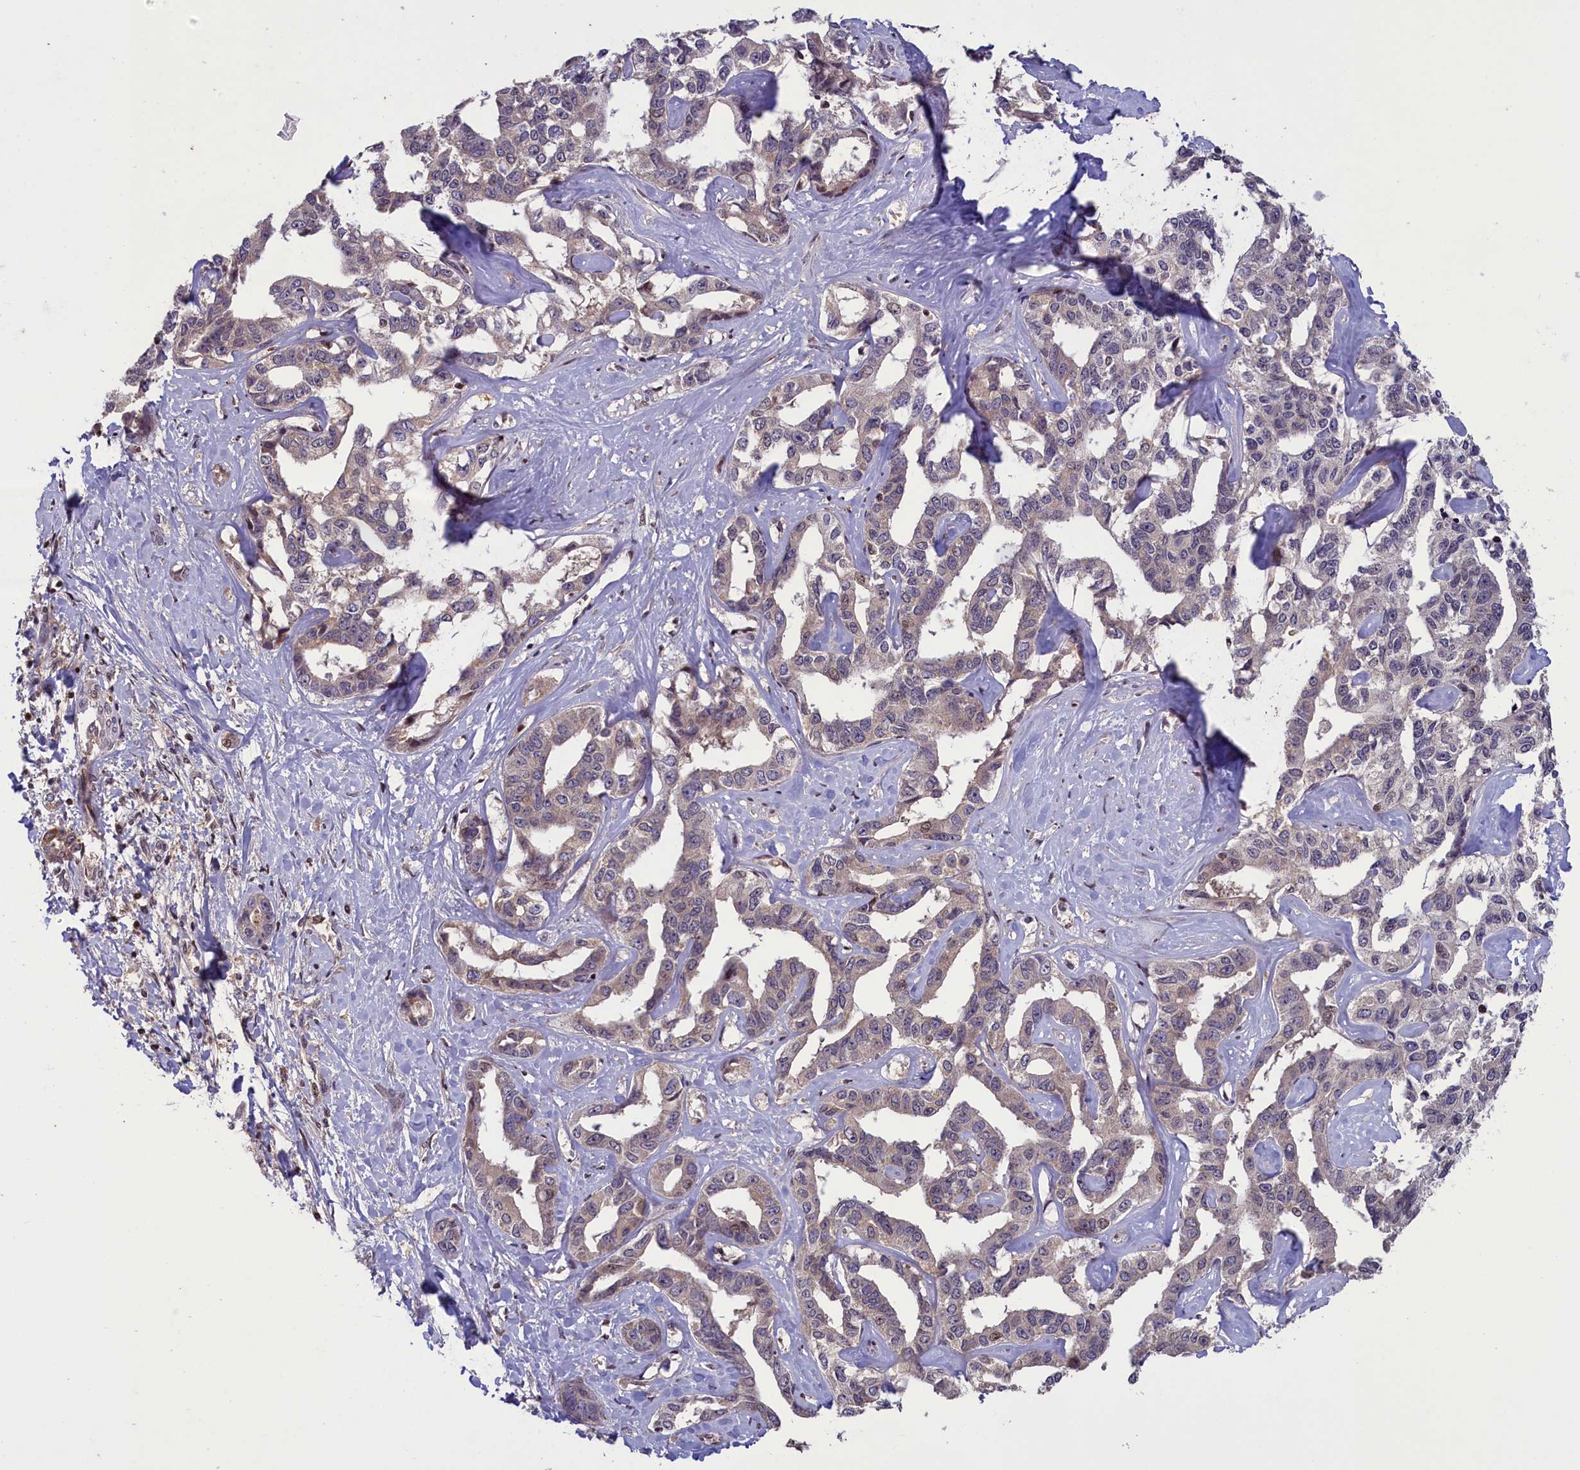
{"staining": {"intensity": "weak", "quantity": "25%-75%", "location": "cytoplasmic/membranous"}, "tissue": "liver cancer", "cell_type": "Tumor cells", "image_type": "cancer", "snomed": [{"axis": "morphology", "description": "Cholangiocarcinoma"}, {"axis": "topography", "description": "Liver"}], "caption": "The micrograph demonstrates immunohistochemical staining of liver cholangiocarcinoma. There is weak cytoplasmic/membranous positivity is seen in about 25%-75% of tumor cells.", "gene": "NUBP1", "patient": {"sex": "male", "age": 59}}